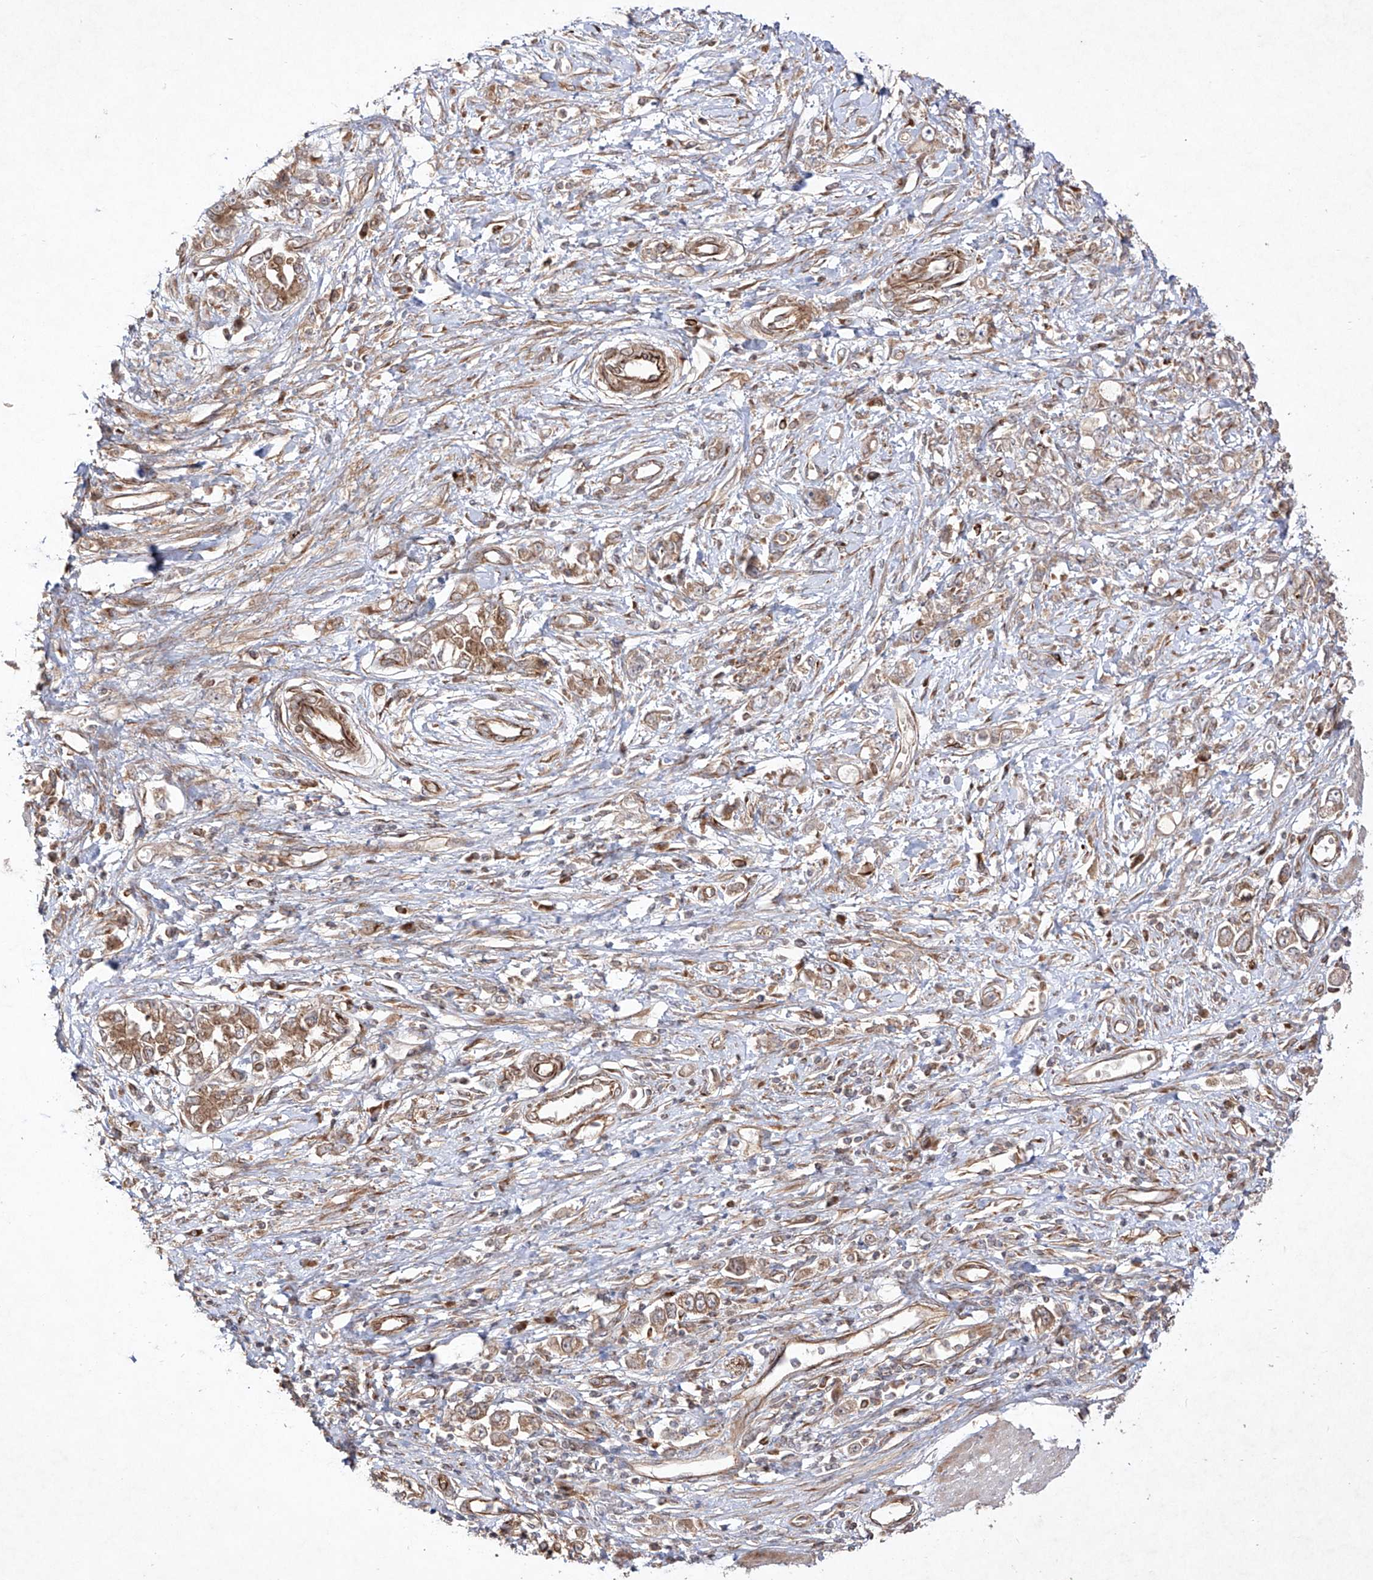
{"staining": {"intensity": "weak", "quantity": ">75%", "location": "cytoplasmic/membranous"}, "tissue": "stomach cancer", "cell_type": "Tumor cells", "image_type": "cancer", "snomed": [{"axis": "morphology", "description": "Adenocarcinoma, NOS"}, {"axis": "topography", "description": "Stomach"}], "caption": "Immunohistochemistry (IHC) (DAB) staining of stomach cancer (adenocarcinoma) displays weak cytoplasmic/membranous protein positivity in approximately >75% of tumor cells. (DAB (3,3'-diaminobenzidine) IHC with brightfield microscopy, high magnification).", "gene": "YKT6", "patient": {"sex": "female", "age": 76}}